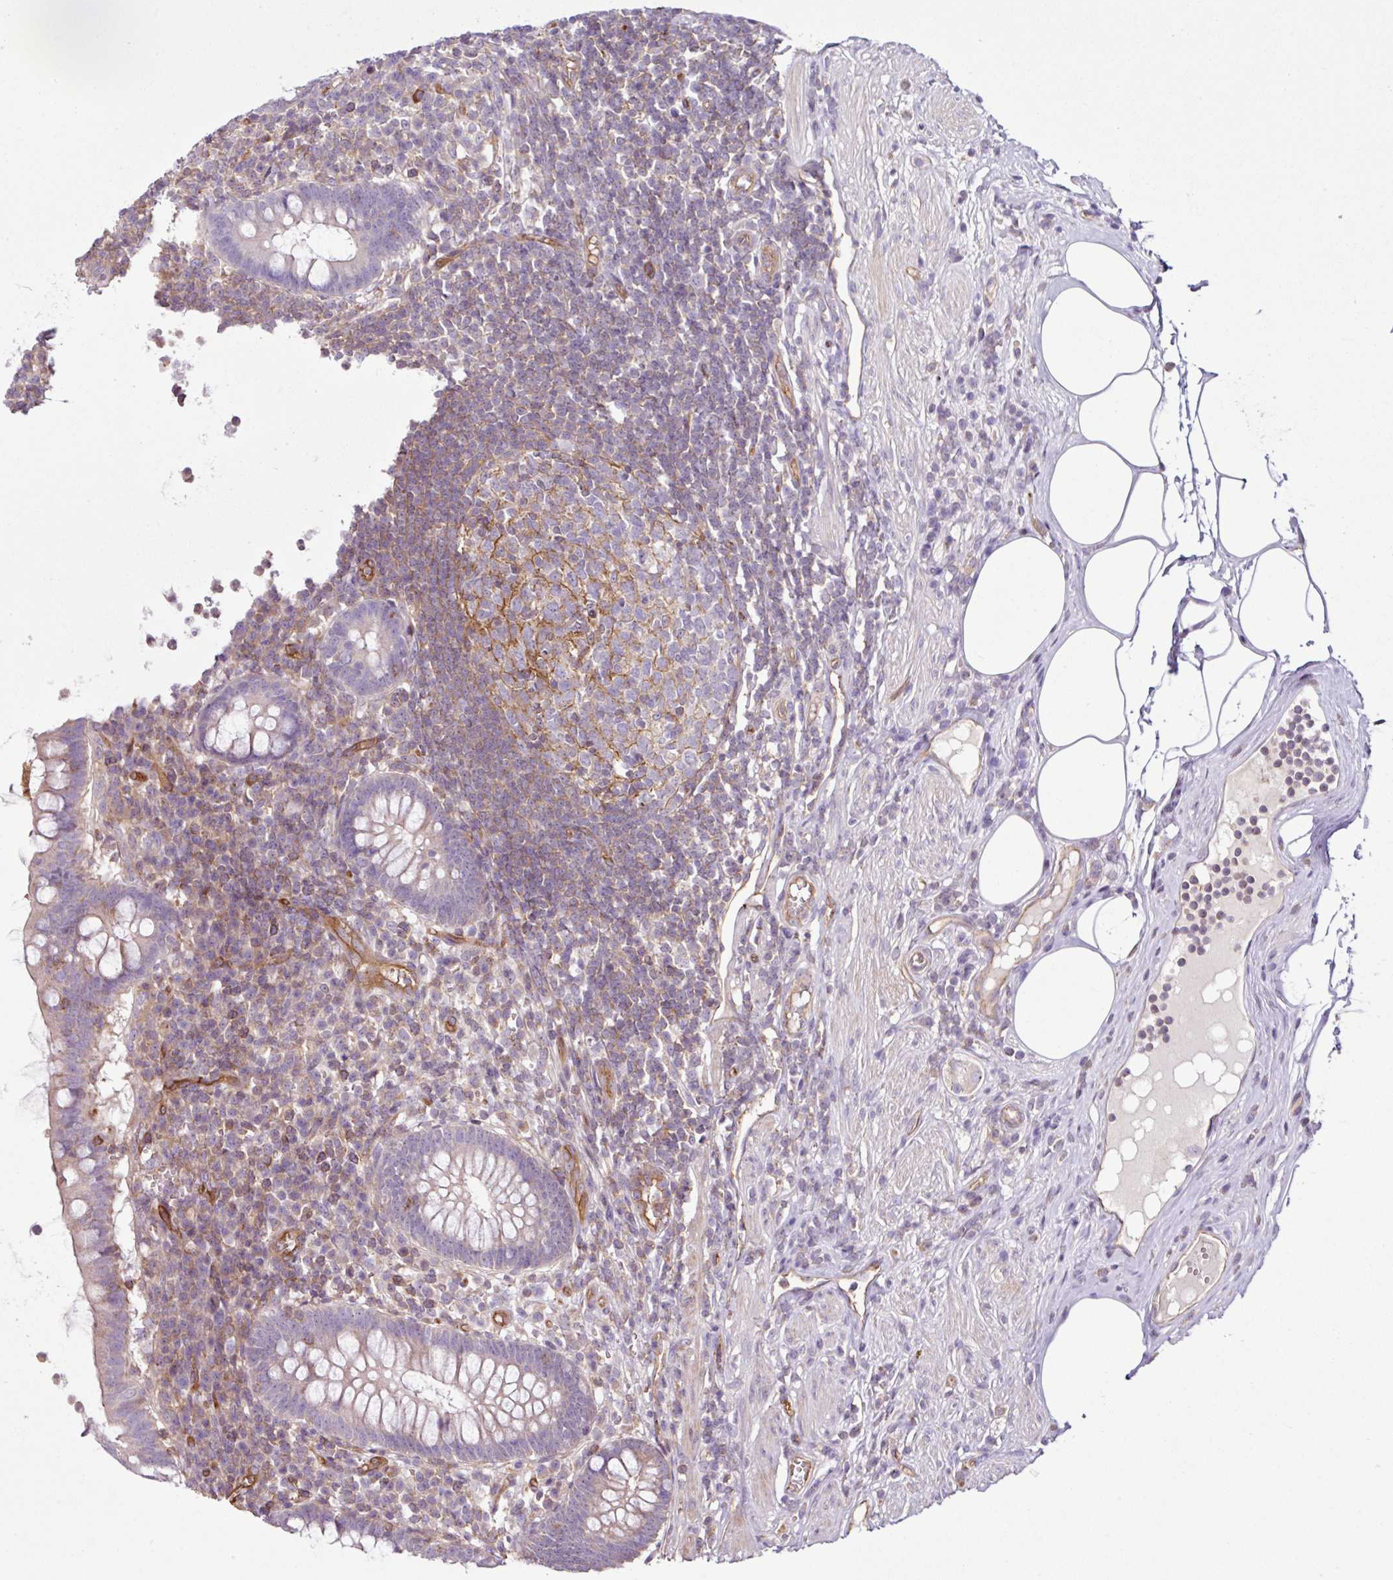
{"staining": {"intensity": "negative", "quantity": "none", "location": "none"}, "tissue": "appendix", "cell_type": "Glandular cells", "image_type": "normal", "snomed": [{"axis": "morphology", "description": "Normal tissue, NOS"}, {"axis": "topography", "description": "Appendix"}], "caption": "The image exhibits no staining of glandular cells in normal appendix. Brightfield microscopy of IHC stained with DAB (3,3'-diaminobenzidine) (brown) and hematoxylin (blue), captured at high magnification.", "gene": "ZNF106", "patient": {"sex": "female", "age": 56}}